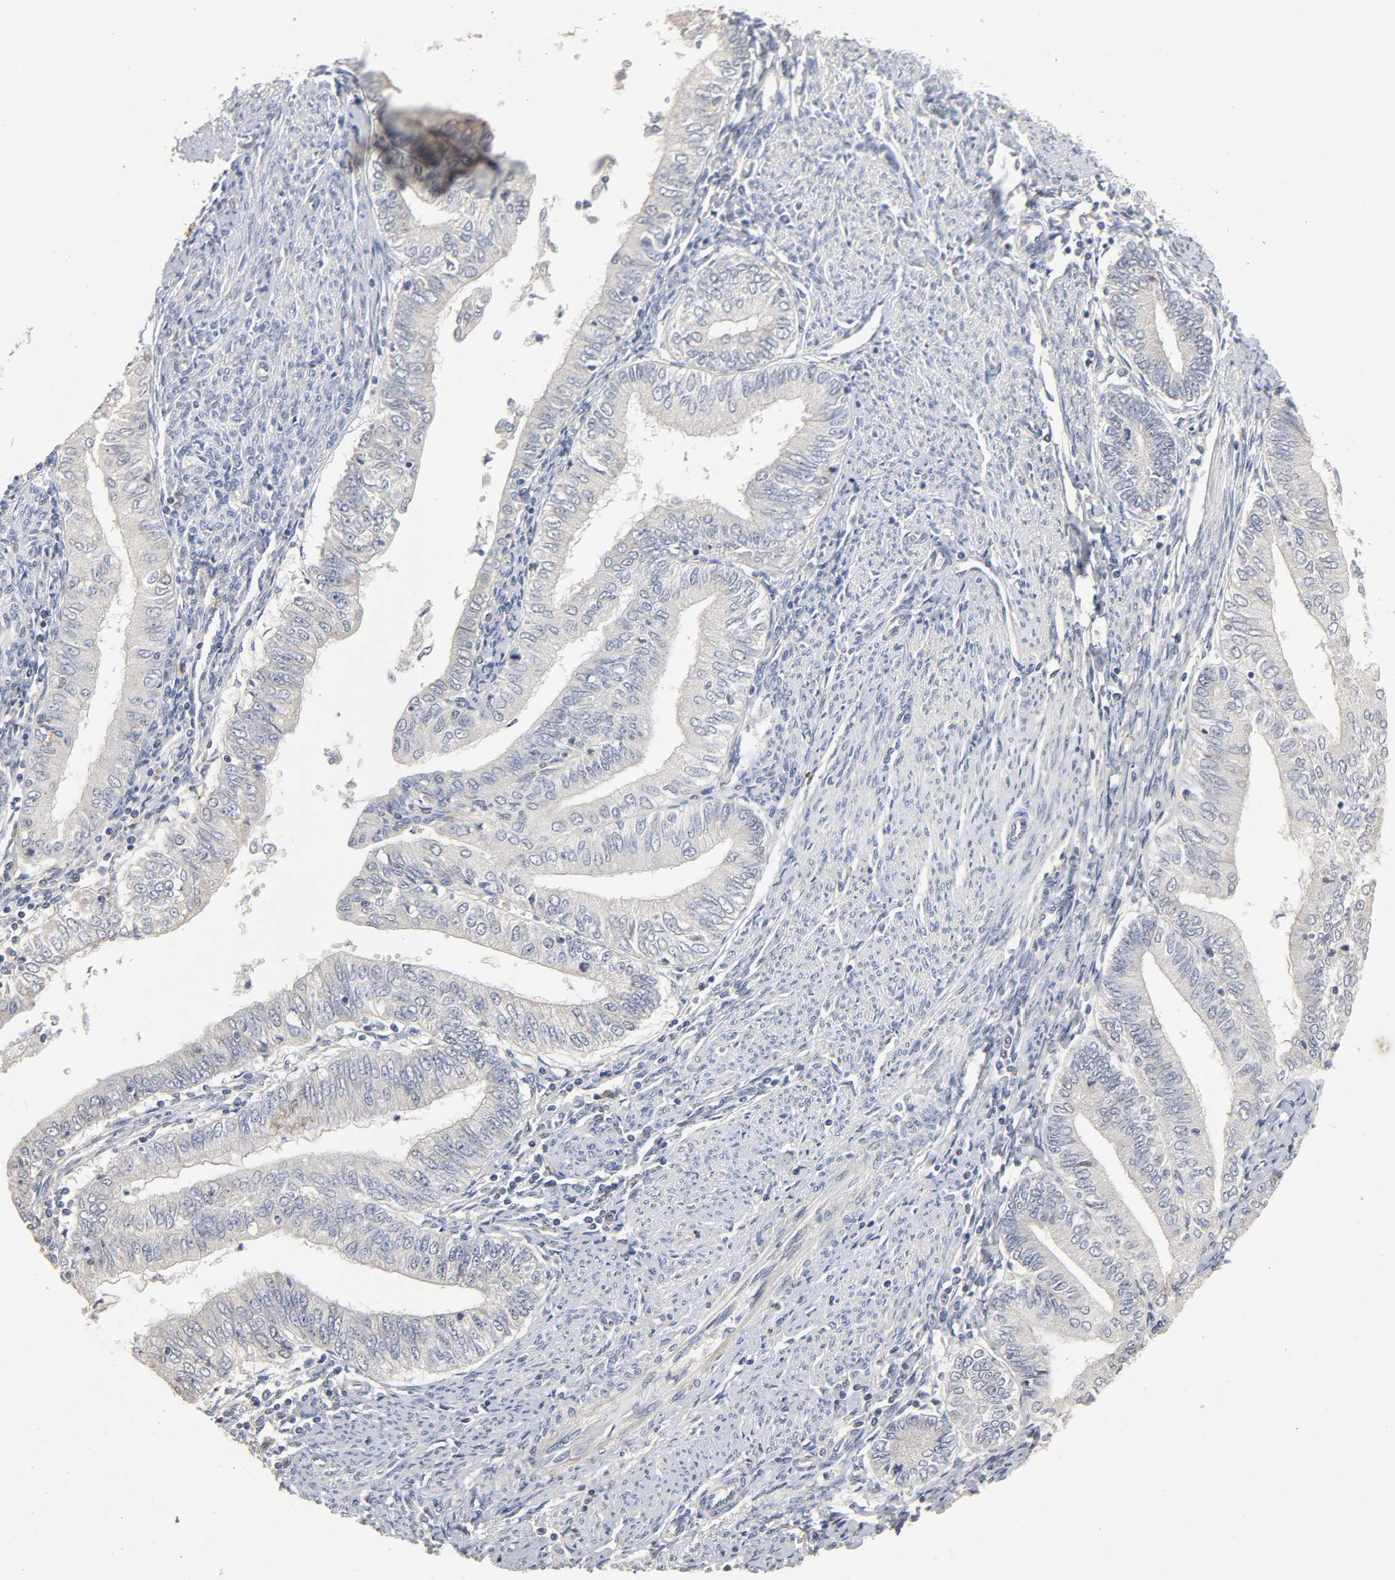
{"staining": {"intensity": "negative", "quantity": "none", "location": "none"}, "tissue": "endometrial cancer", "cell_type": "Tumor cells", "image_type": "cancer", "snomed": [{"axis": "morphology", "description": "Adenocarcinoma, NOS"}, {"axis": "topography", "description": "Endometrium"}], "caption": "Tumor cells are negative for protein expression in human endometrial cancer (adenocarcinoma). (Immunohistochemistry (ihc), brightfield microscopy, high magnification).", "gene": "SLC10A2", "patient": {"sex": "female", "age": 66}}